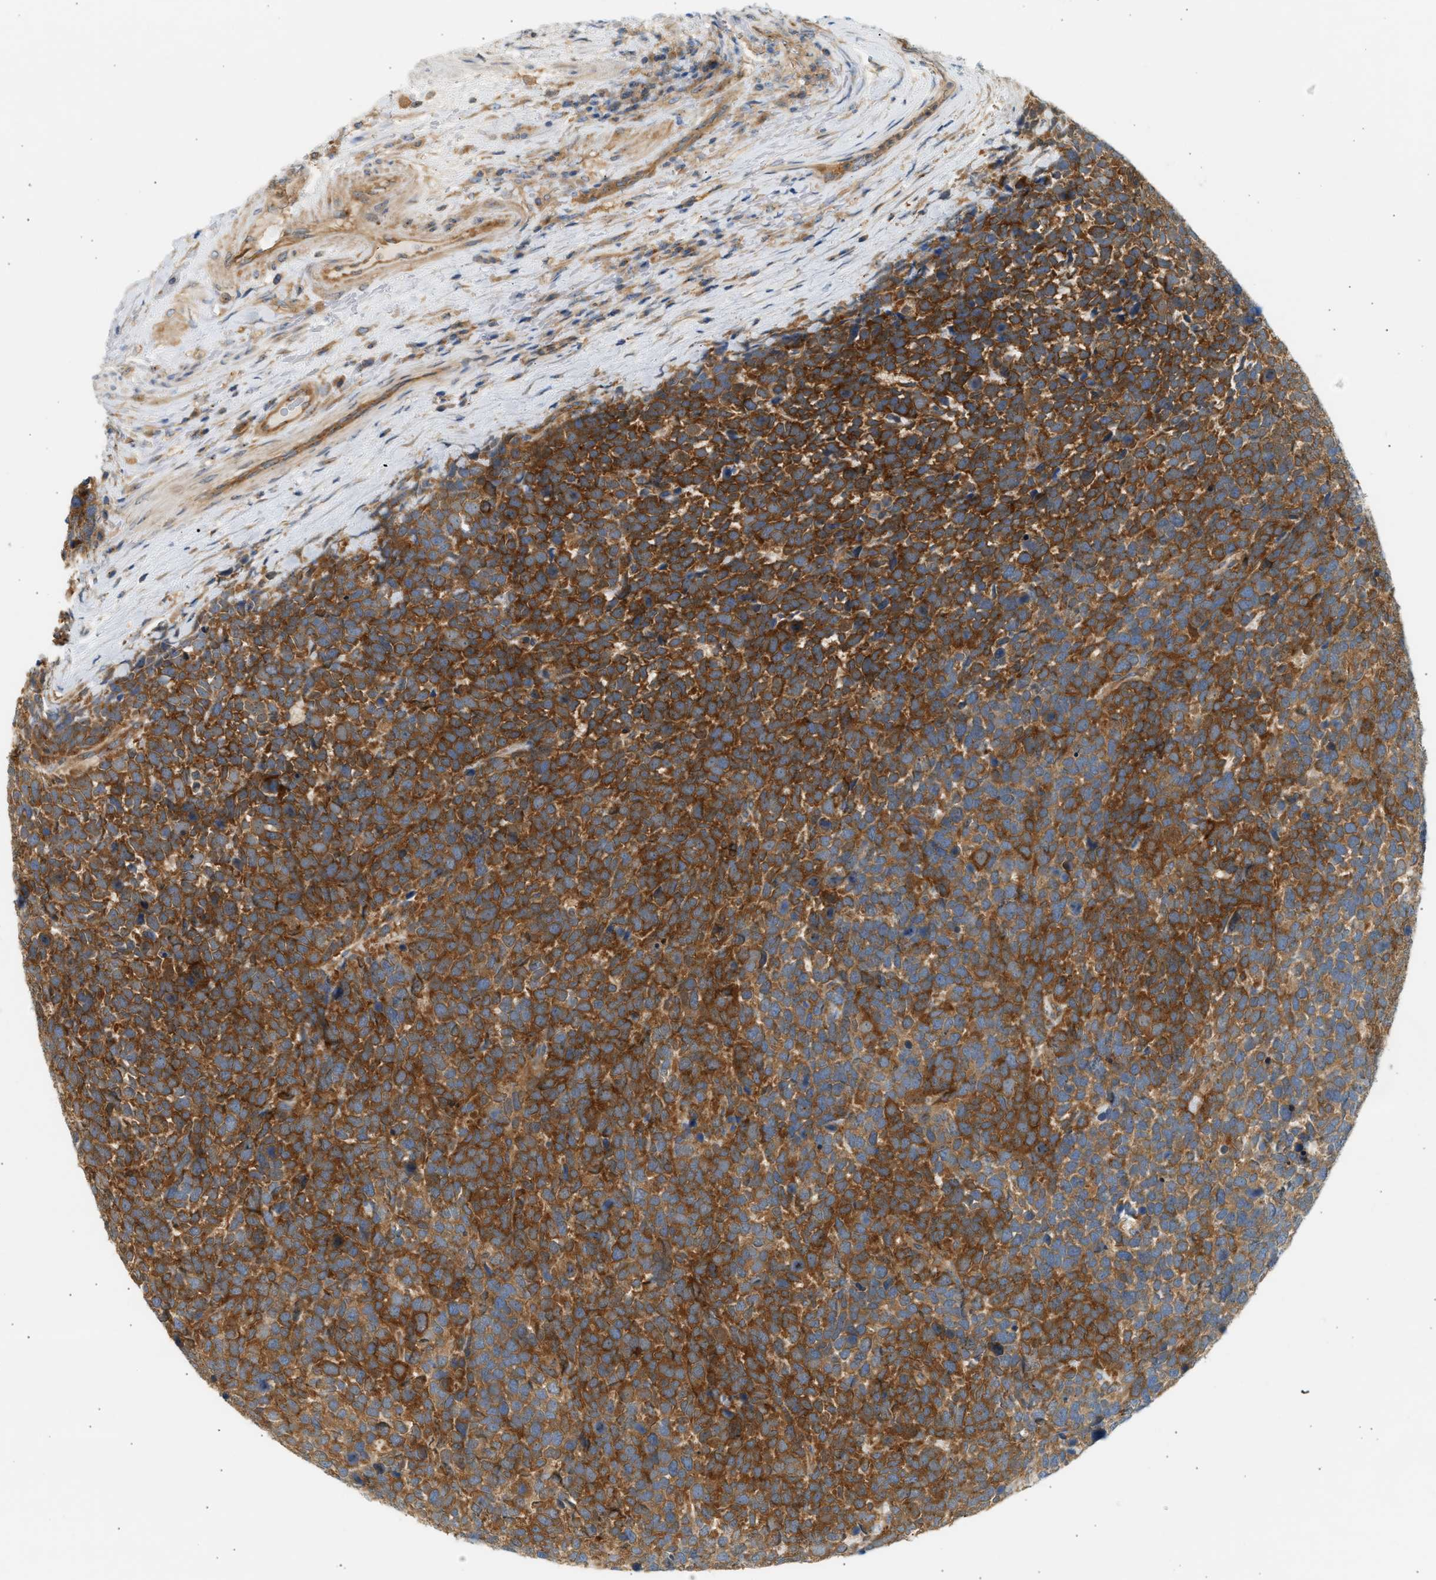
{"staining": {"intensity": "strong", "quantity": ">75%", "location": "cytoplasmic/membranous"}, "tissue": "urothelial cancer", "cell_type": "Tumor cells", "image_type": "cancer", "snomed": [{"axis": "morphology", "description": "Urothelial carcinoma, High grade"}, {"axis": "topography", "description": "Urinary bladder"}], "caption": "Immunohistochemical staining of human urothelial cancer exhibits strong cytoplasmic/membranous protein positivity in approximately >75% of tumor cells.", "gene": "PAFAH1B1", "patient": {"sex": "female", "age": 82}}